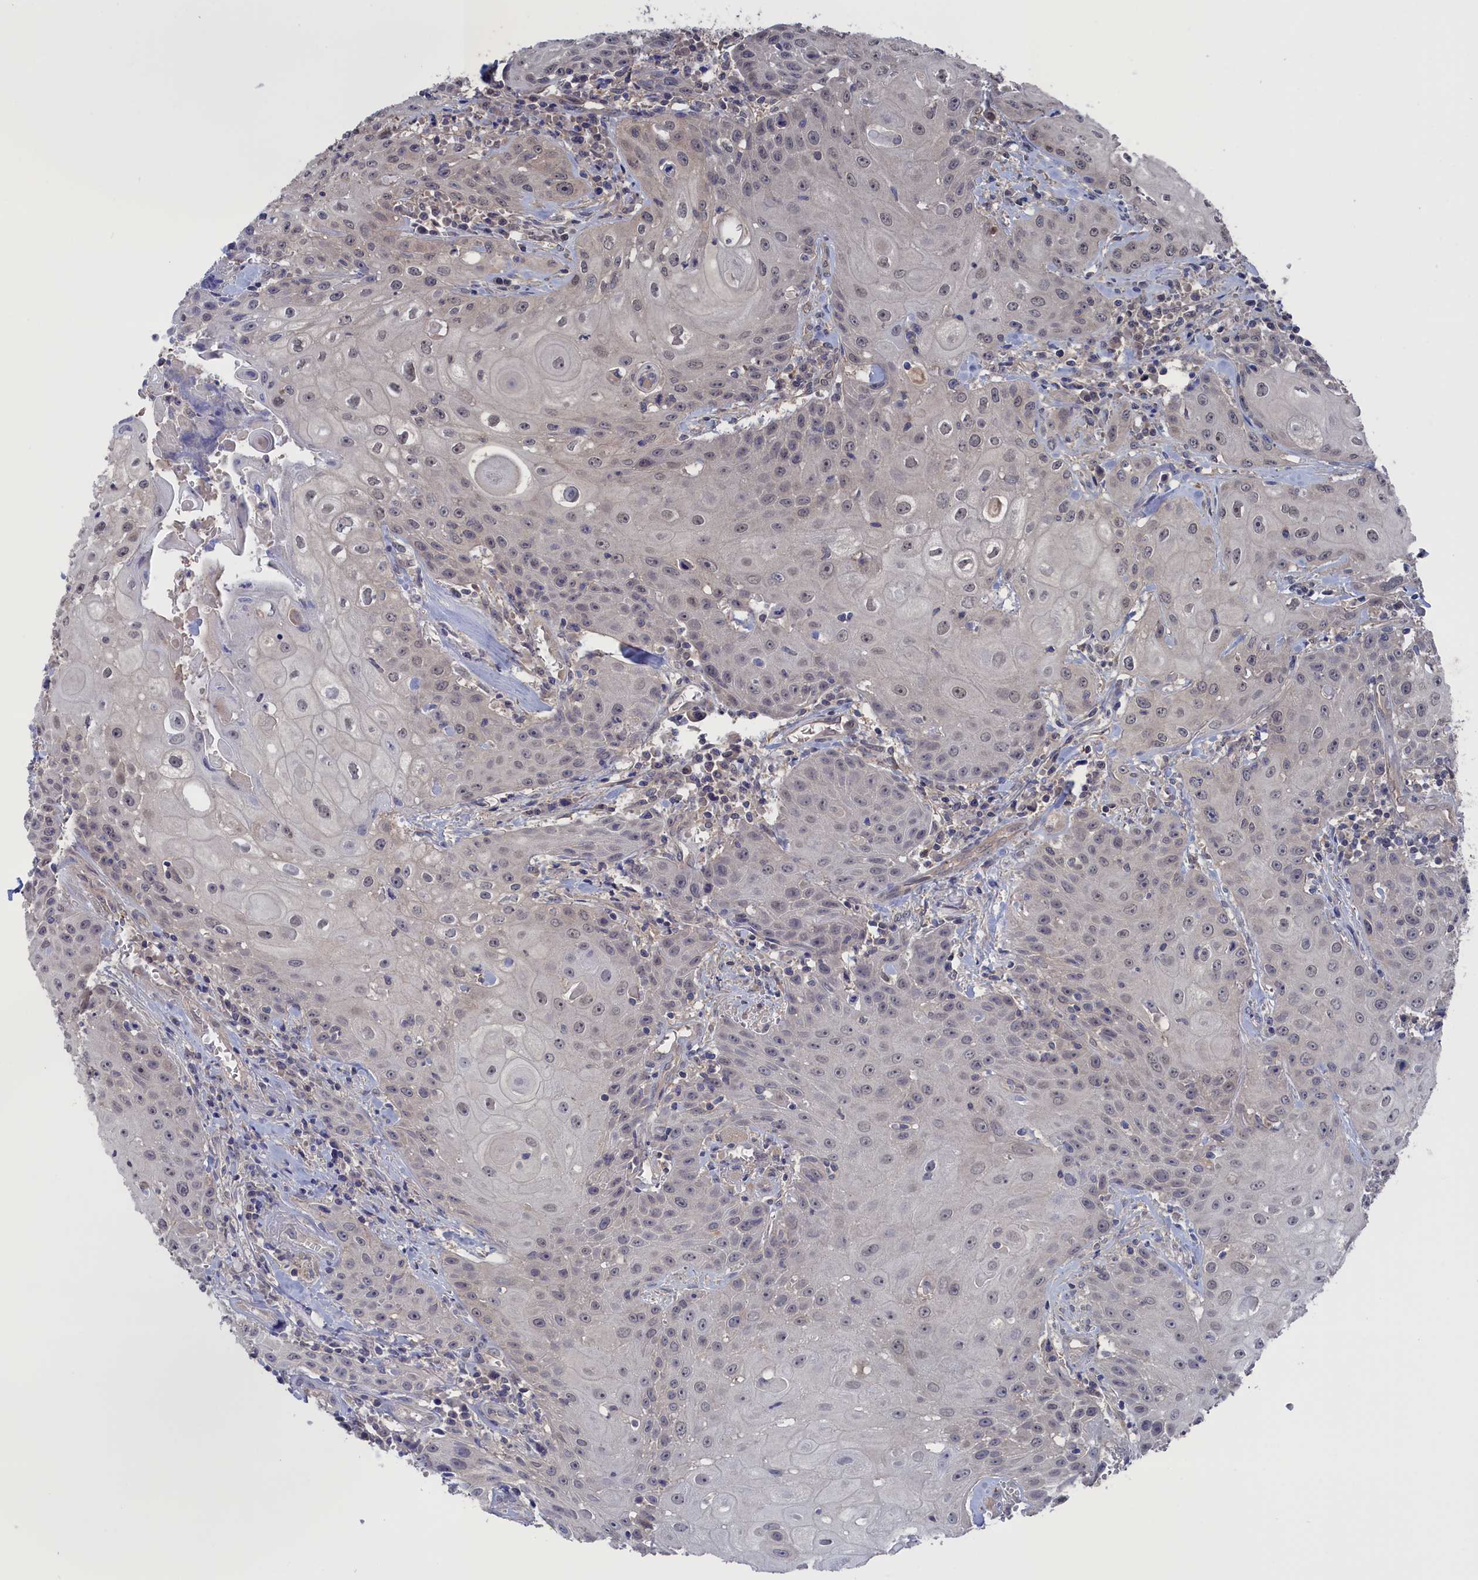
{"staining": {"intensity": "weak", "quantity": "25%-75%", "location": "nuclear"}, "tissue": "head and neck cancer", "cell_type": "Tumor cells", "image_type": "cancer", "snomed": [{"axis": "morphology", "description": "Squamous cell carcinoma, NOS"}, {"axis": "topography", "description": "Oral tissue"}, {"axis": "topography", "description": "Head-Neck"}], "caption": "Head and neck cancer stained with a brown dye shows weak nuclear positive positivity in approximately 25%-75% of tumor cells.", "gene": "NUTF2", "patient": {"sex": "female", "age": 82}}